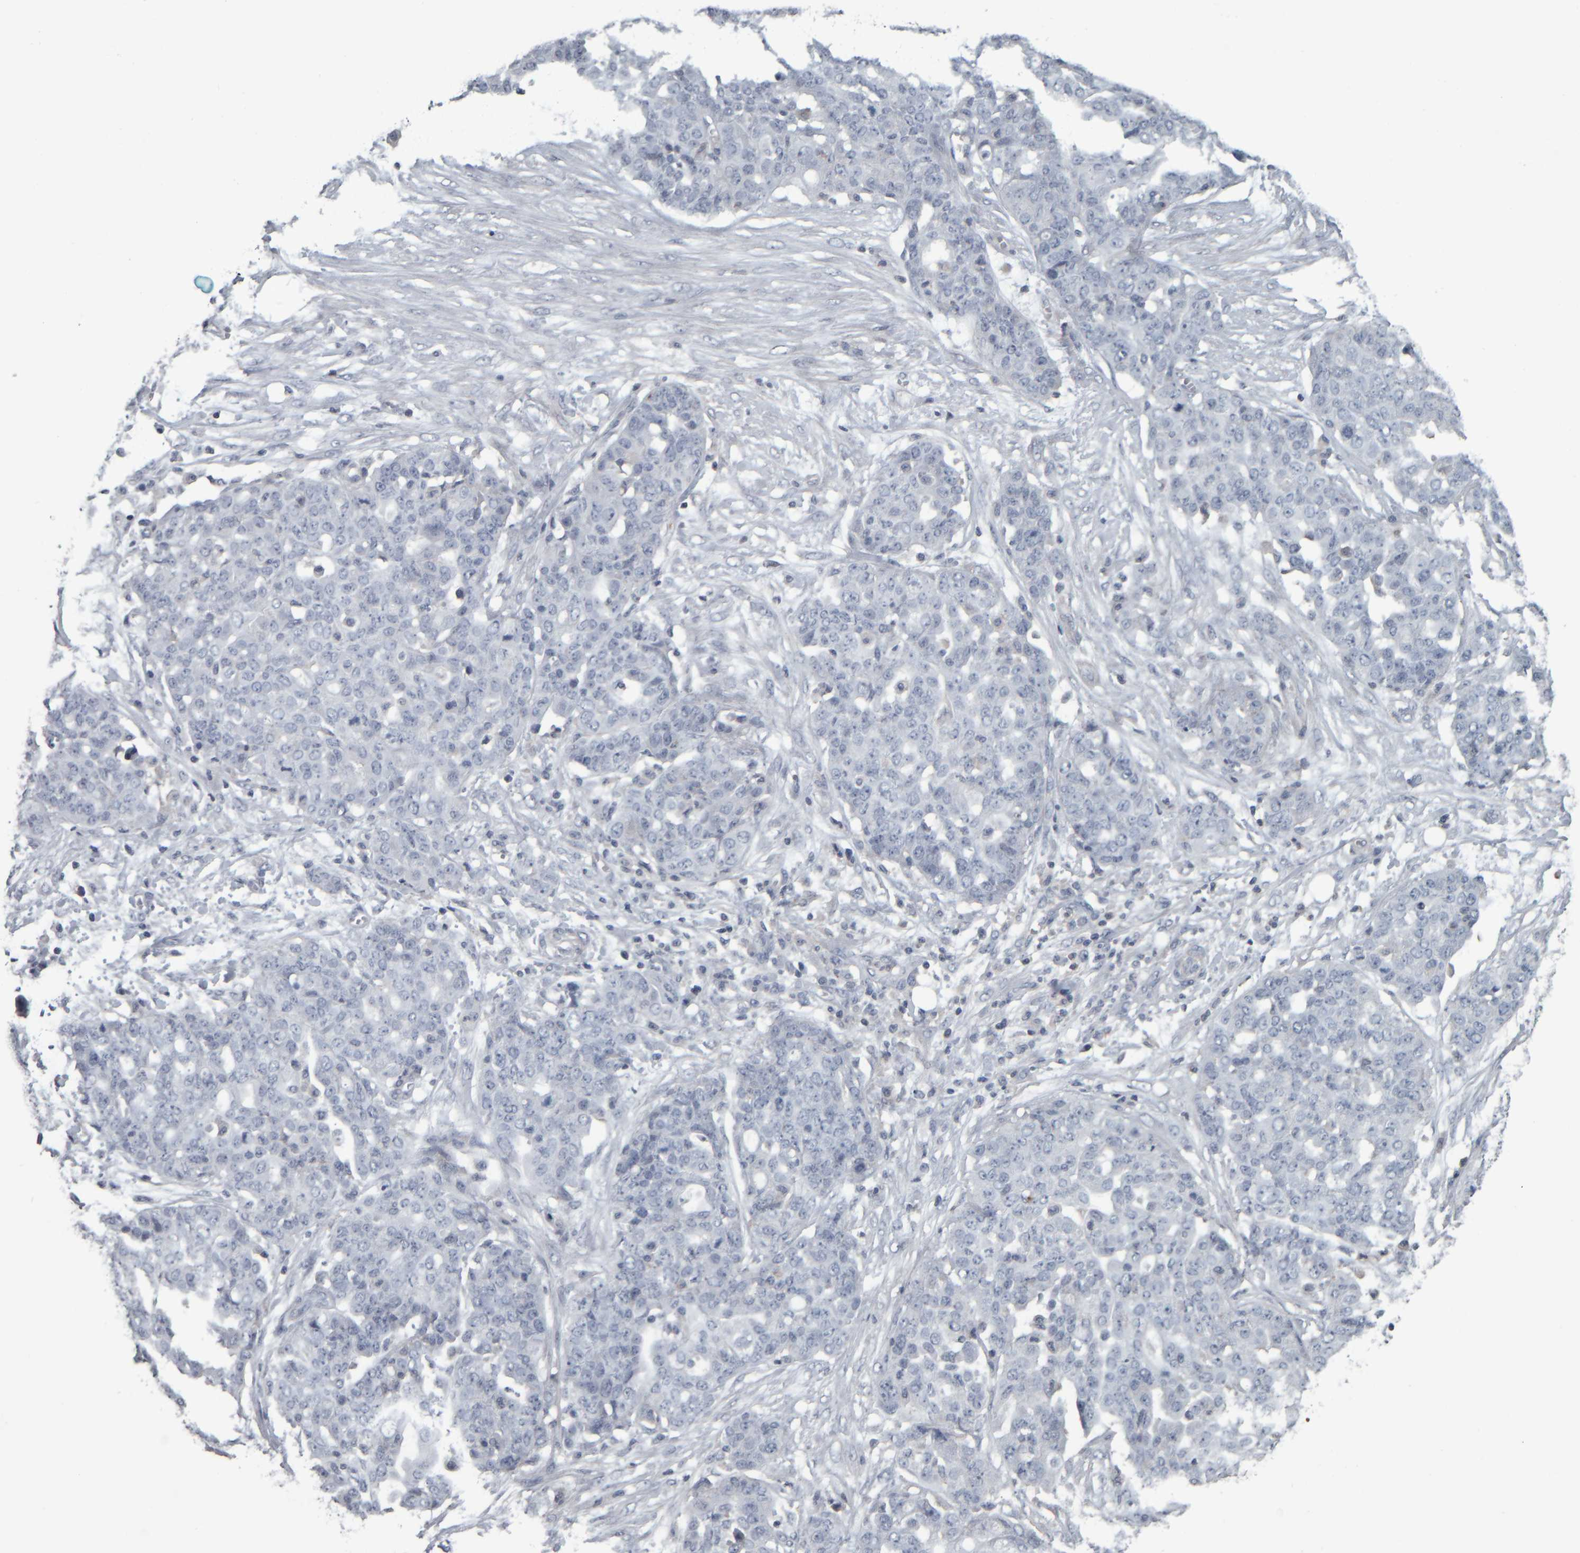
{"staining": {"intensity": "negative", "quantity": "none", "location": "none"}, "tissue": "ovarian cancer", "cell_type": "Tumor cells", "image_type": "cancer", "snomed": [{"axis": "morphology", "description": "Cystadenocarcinoma, serous, NOS"}, {"axis": "topography", "description": "Soft tissue"}, {"axis": "topography", "description": "Ovary"}], "caption": "Immunohistochemistry histopathology image of serous cystadenocarcinoma (ovarian) stained for a protein (brown), which displays no staining in tumor cells.", "gene": "CAVIN4", "patient": {"sex": "female", "age": 57}}